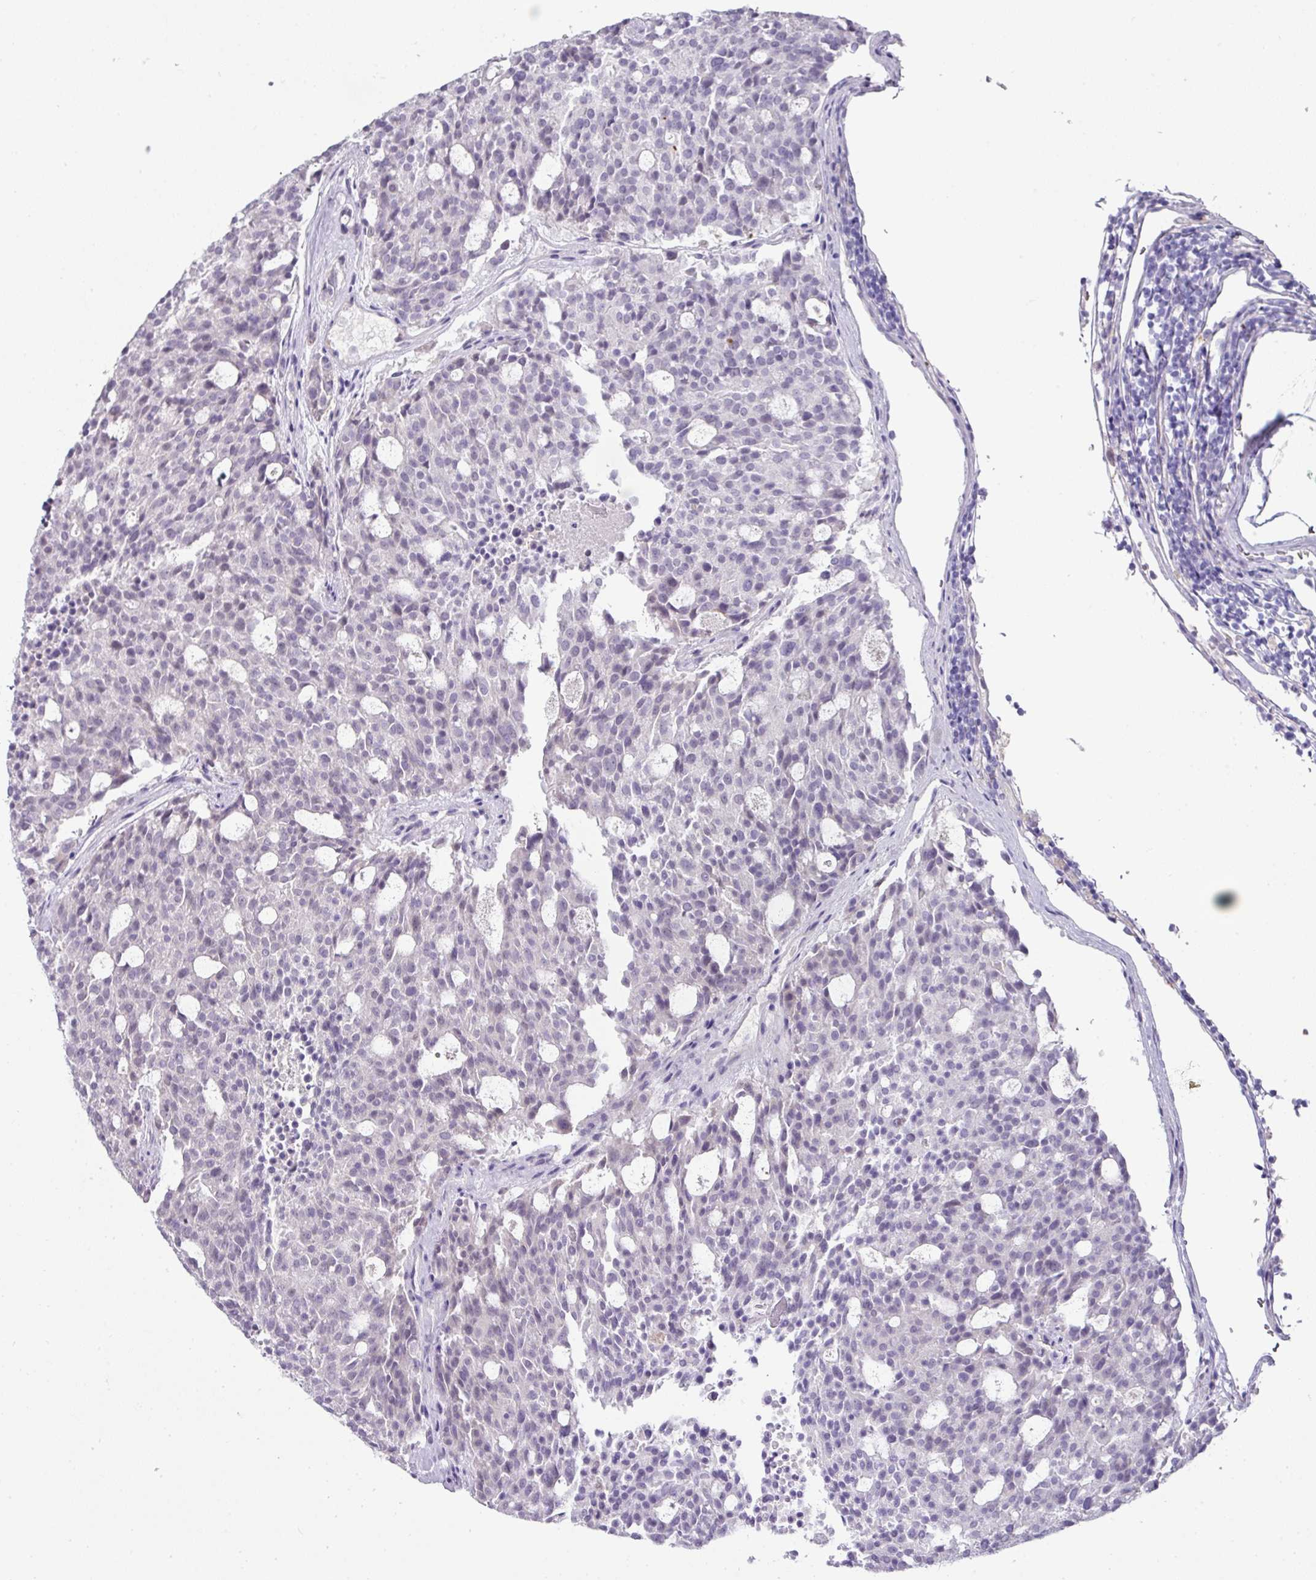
{"staining": {"intensity": "negative", "quantity": "none", "location": "none"}, "tissue": "carcinoid", "cell_type": "Tumor cells", "image_type": "cancer", "snomed": [{"axis": "morphology", "description": "Carcinoid, malignant, NOS"}, {"axis": "topography", "description": "Pancreas"}], "caption": "Immunohistochemistry (IHC) micrograph of human malignant carcinoid stained for a protein (brown), which exhibits no positivity in tumor cells.", "gene": "FGF17", "patient": {"sex": "female", "age": 54}}